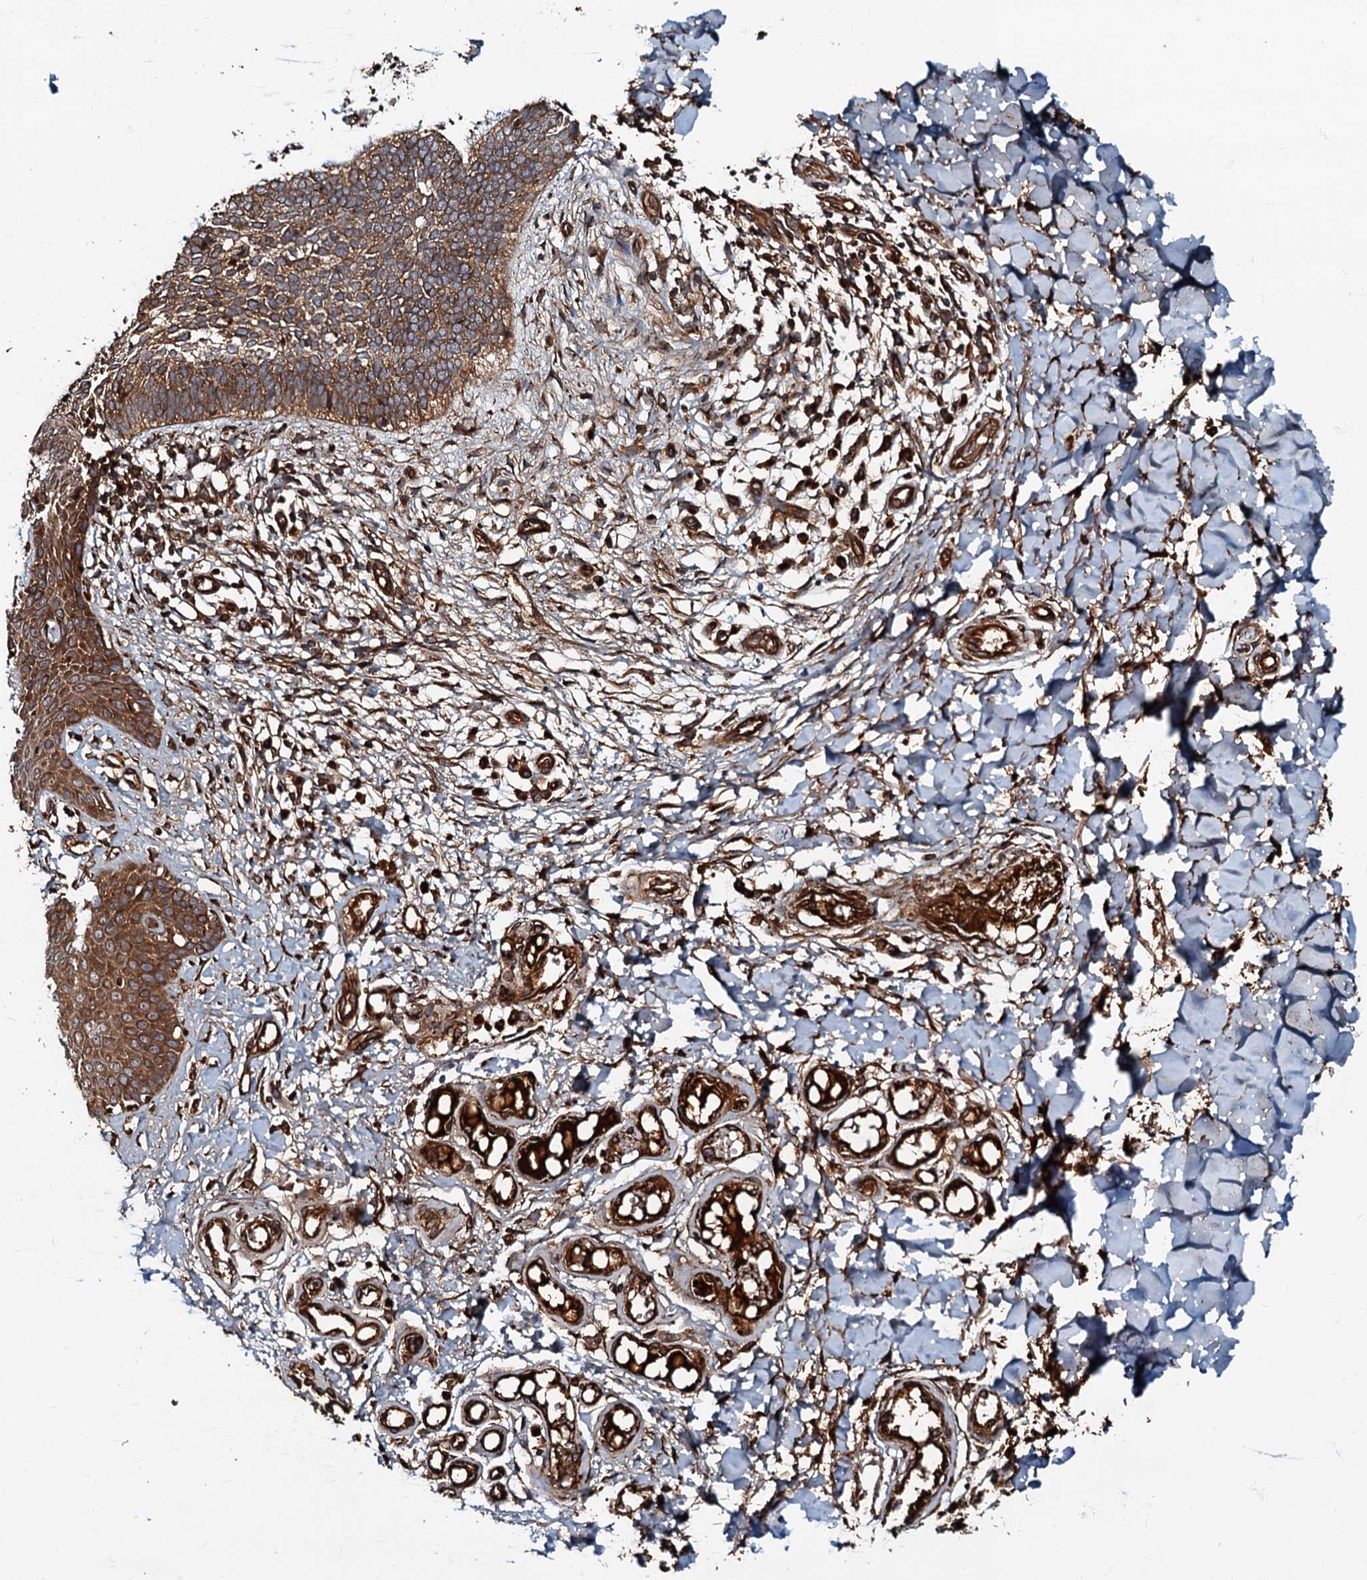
{"staining": {"intensity": "strong", "quantity": ">75%", "location": "cytoplasmic/membranous"}, "tissue": "skin cancer", "cell_type": "Tumor cells", "image_type": "cancer", "snomed": [{"axis": "morphology", "description": "Basal cell carcinoma"}, {"axis": "topography", "description": "Skin"}], "caption": "A brown stain shows strong cytoplasmic/membranous positivity of a protein in basal cell carcinoma (skin) tumor cells. The protein of interest is shown in brown color, while the nuclei are stained blue.", "gene": "BLOC1S6", "patient": {"sex": "female", "age": 64}}